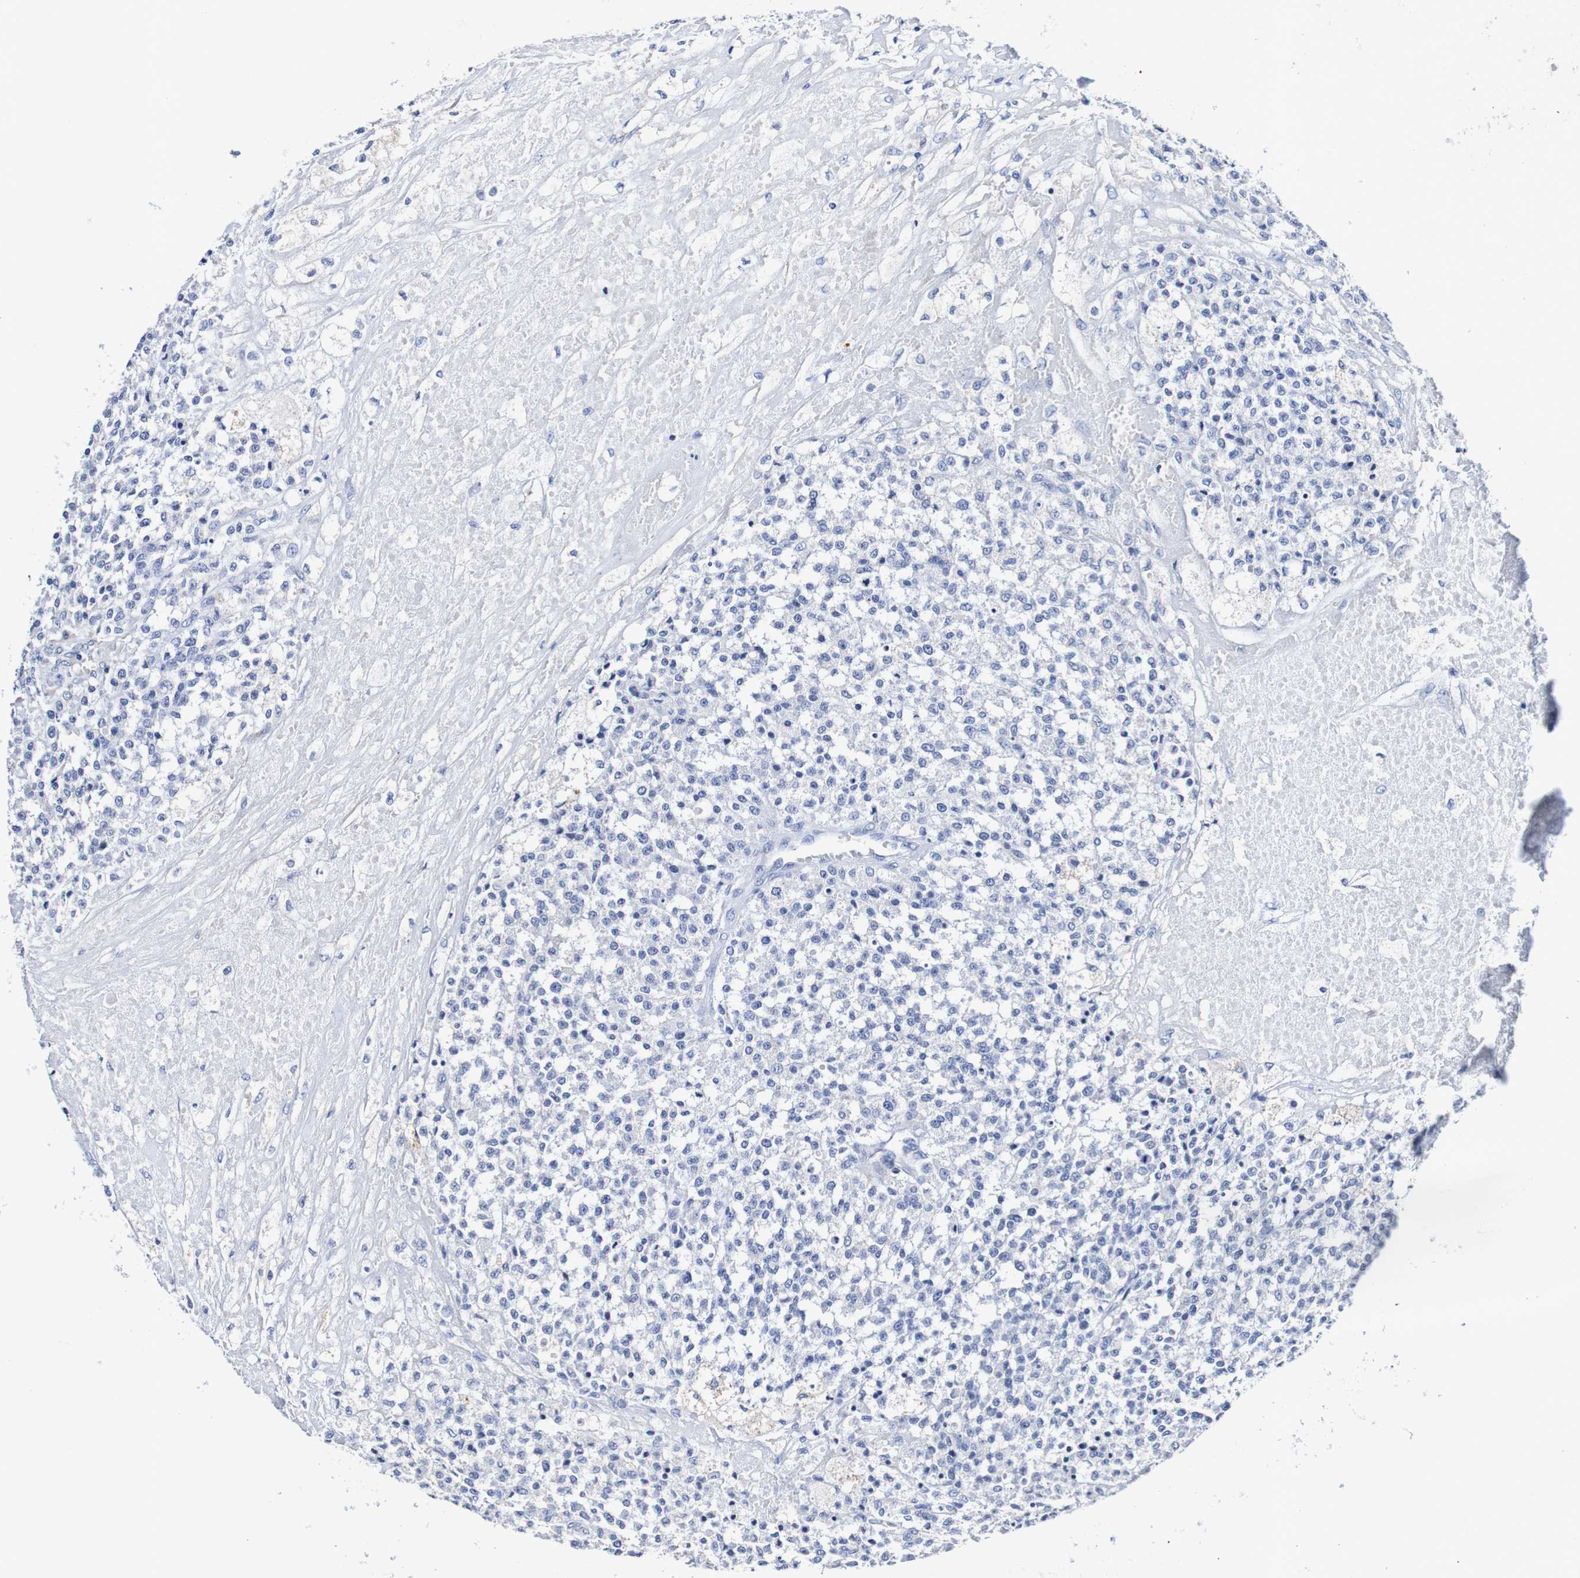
{"staining": {"intensity": "negative", "quantity": "none", "location": "none"}, "tissue": "testis cancer", "cell_type": "Tumor cells", "image_type": "cancer", "snomed": [{"axis": "morphology", "description": "Seminoma, NOS"}, {"axis": "topography", "description": "Testis"}], "caption": "DAB (3,3'-diaminobenzidine) immunohistochemical staining of human testis cancer (seminoma) reveals no significant expression in tumor cells.", "gene": "SEZ6", "patient": {"sex": "male", "age": 59}}